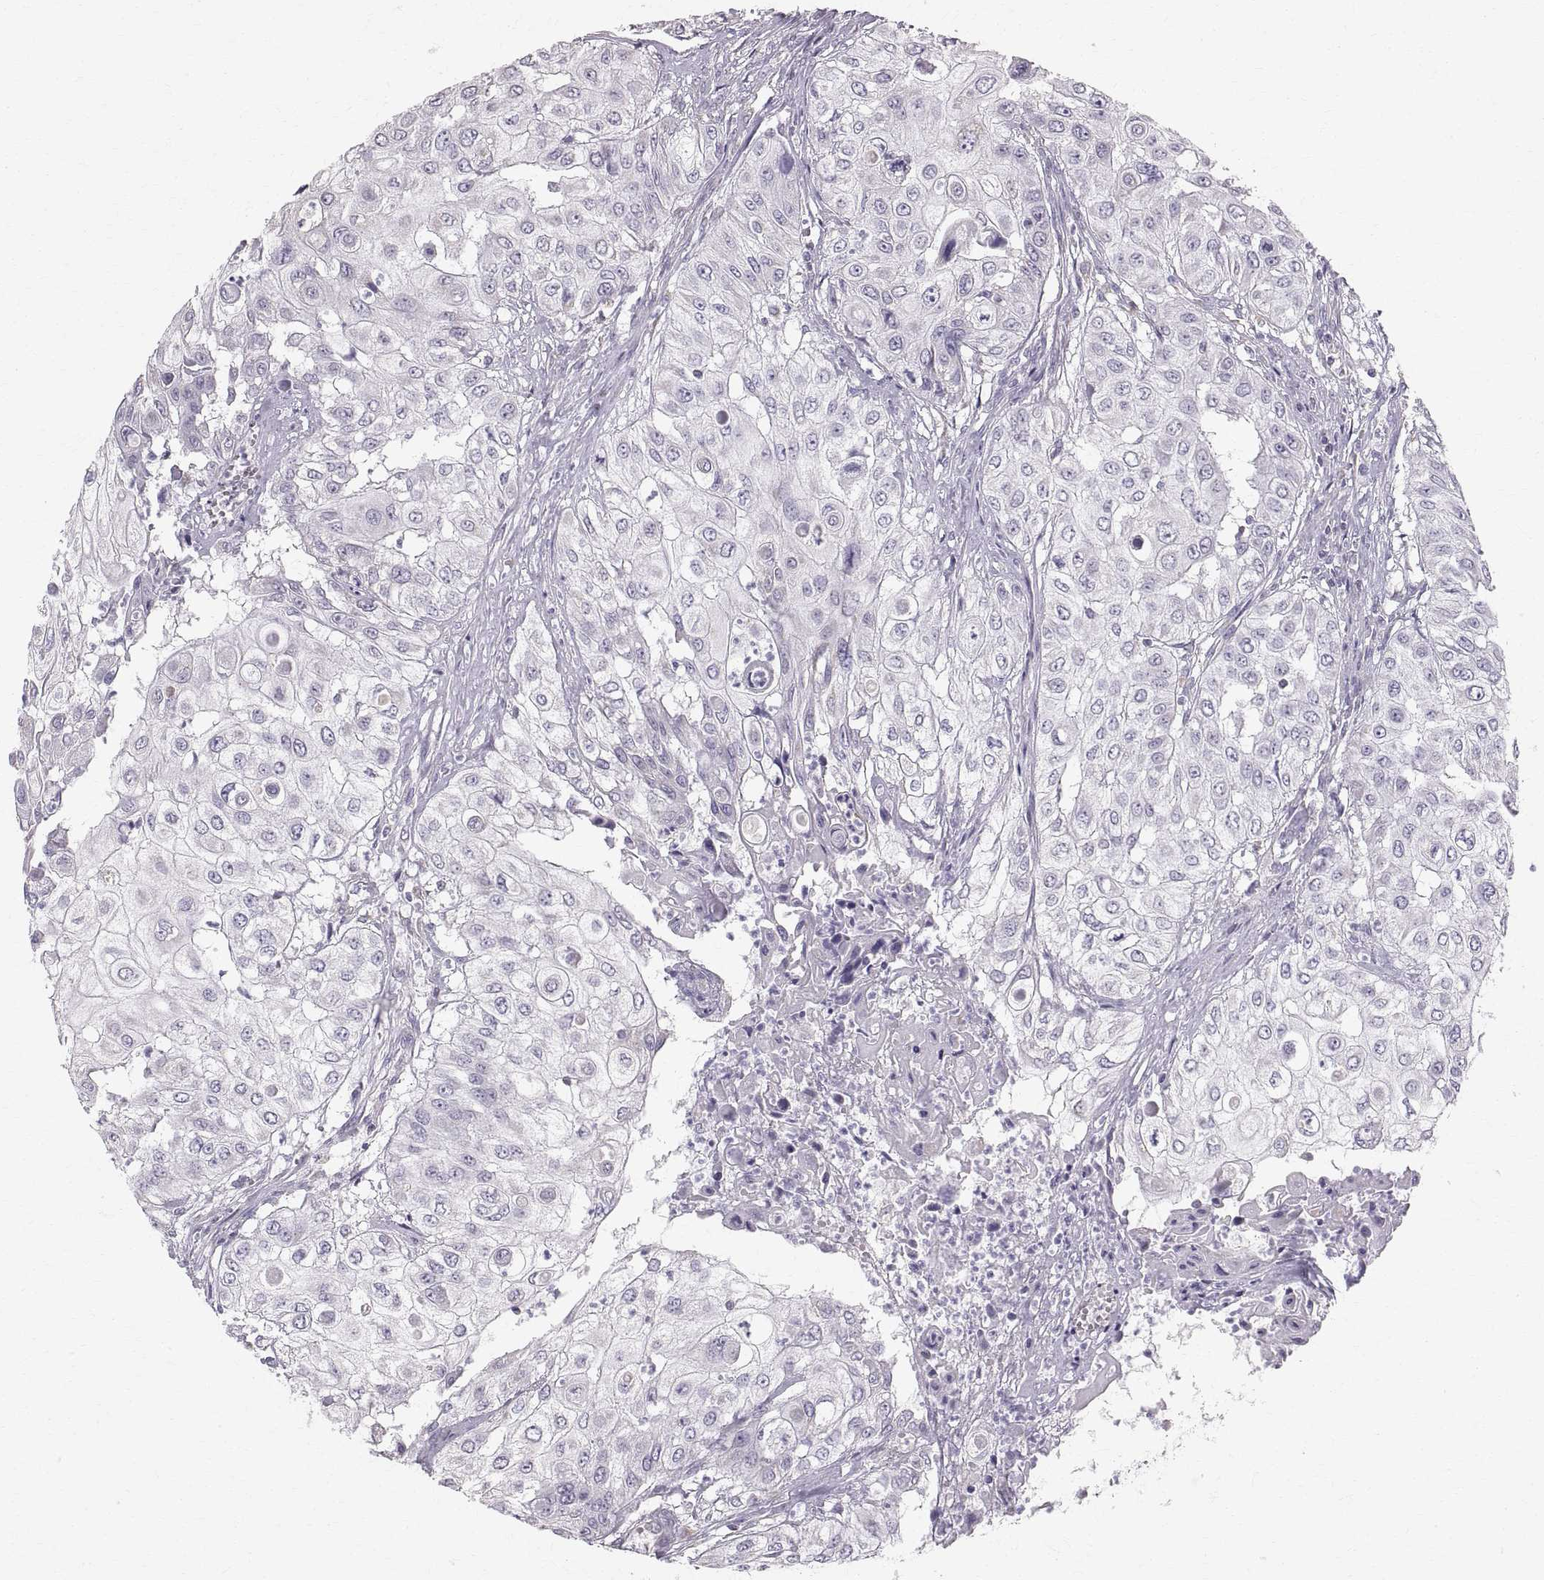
{"staining": {"intensity": "negative", "quantity": "none", "location": "none"}, "tissue": "urothelial cancer", "cell_type": "Tumor cells", "image_type": "cancer", "snomed": [{"axis": "morphology", "description": "Urothelial carcinoma, High grade"}, {"axis": "topography", "description": "Urinary bladder"}], "caption": "Urothelial carcinoma (high-grade) was stained to show a protein in brown. There is no significant positivity in tumor cells.", "gene": "STMND1", "patient": {"sex": "female", "age": 79}}